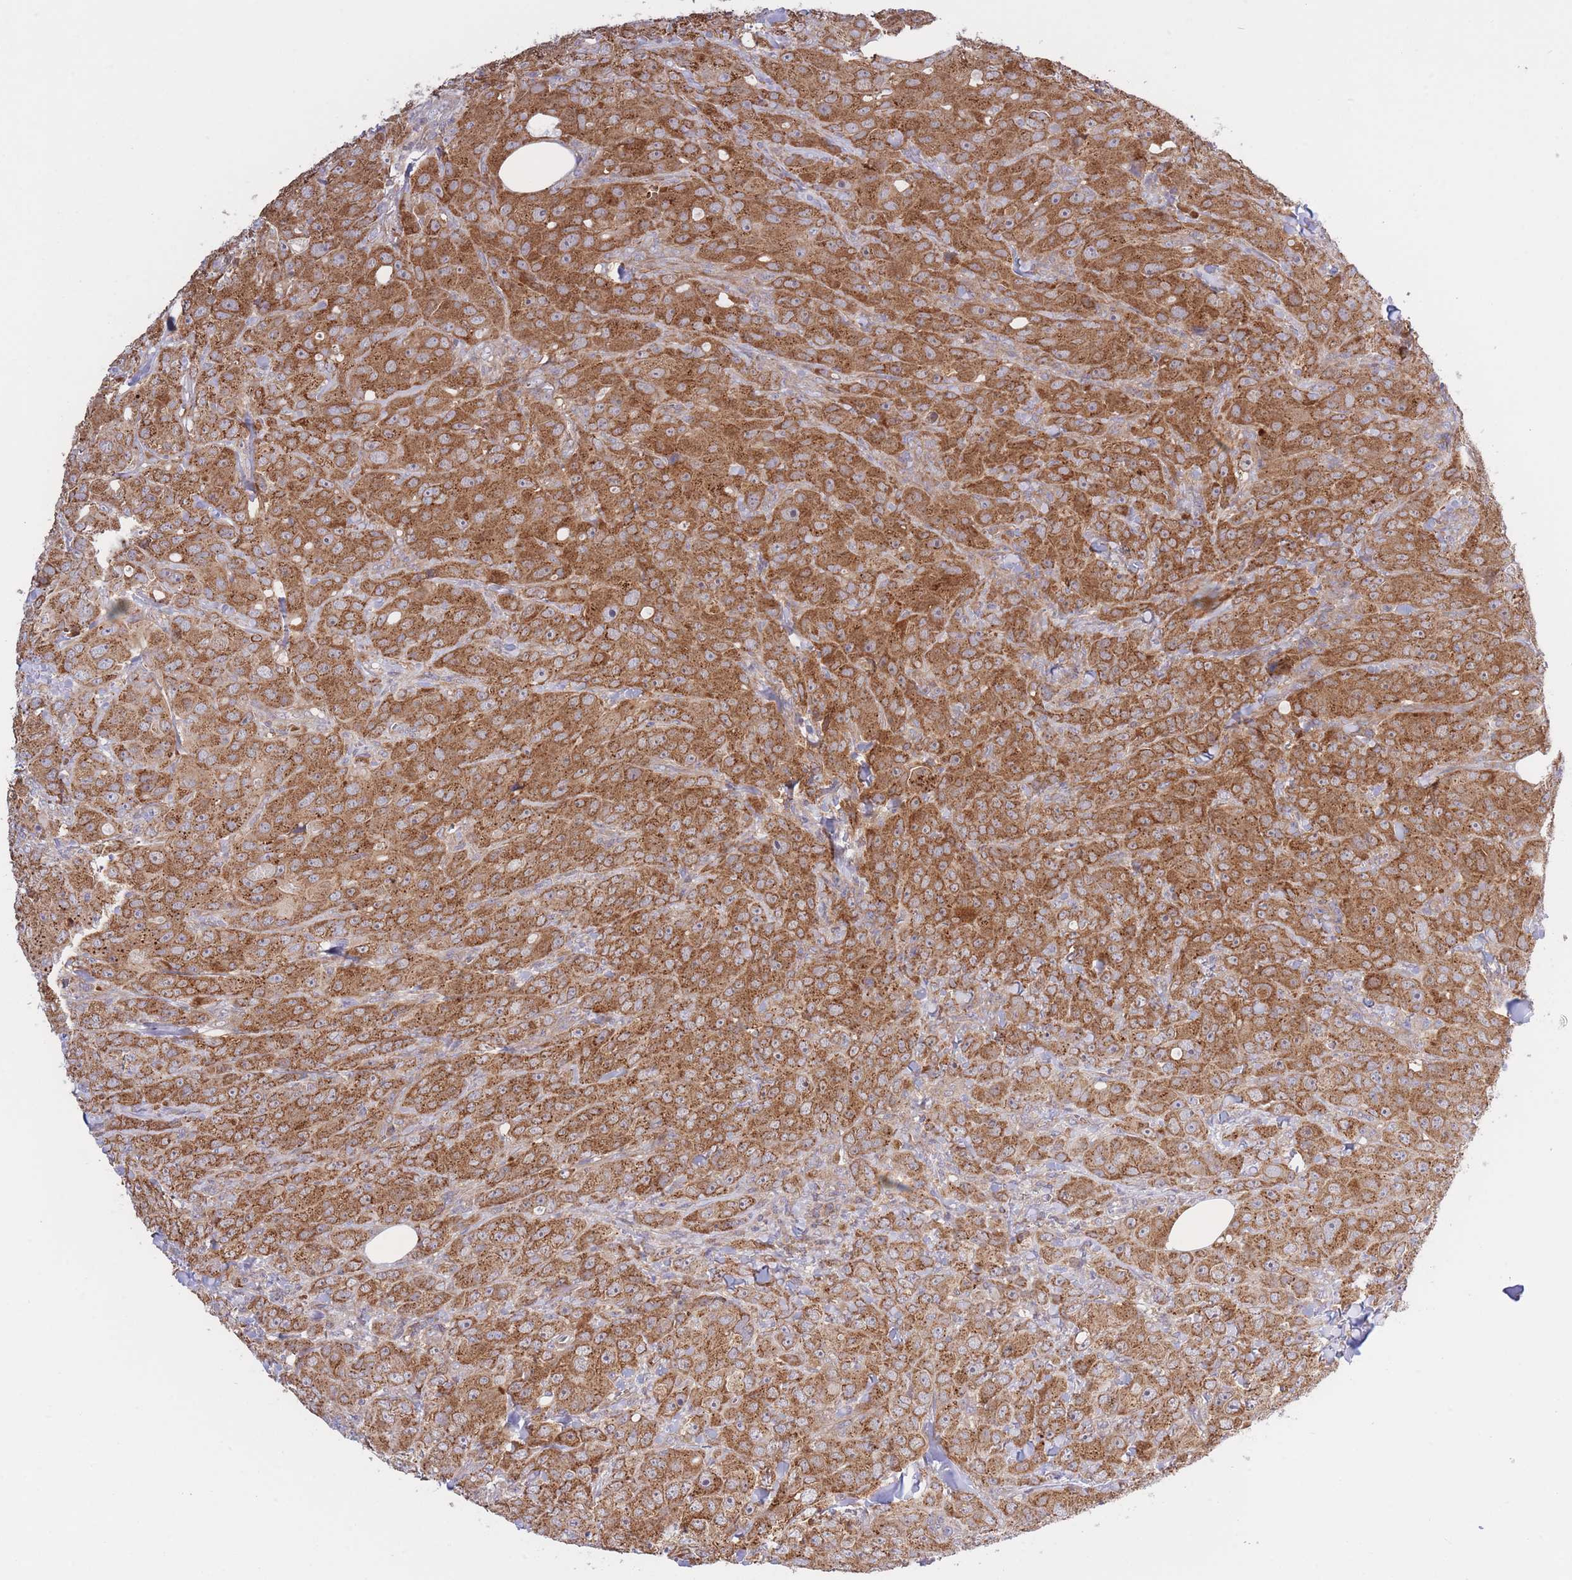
{"staining": {"intensity": "strong", "quantity": ">75%", "location": "cytoplasmic/membranous"}, "tissue": "breast cancer", "cell_type": "Tumor cells", "image_type": "cancer", "snomed": [{"axis": "morphology", "description": "Duct carcinoma"}, {"axis": "topography", "description": "Breast"}], "caption": "Immunohistochemistry (IHC) micrograph of neoplastic tissue: breast intraductal carcinoma stained using immunohistochemistry (IHC) reveals high levels of strong protein expression localized specifically in the cytoplasmic/membranous of tumor cells, appearing as a cytoplasmic/membranous brown color.", "gene": "ATP13A2", "patient": {"sex": "female", "age": 43}}